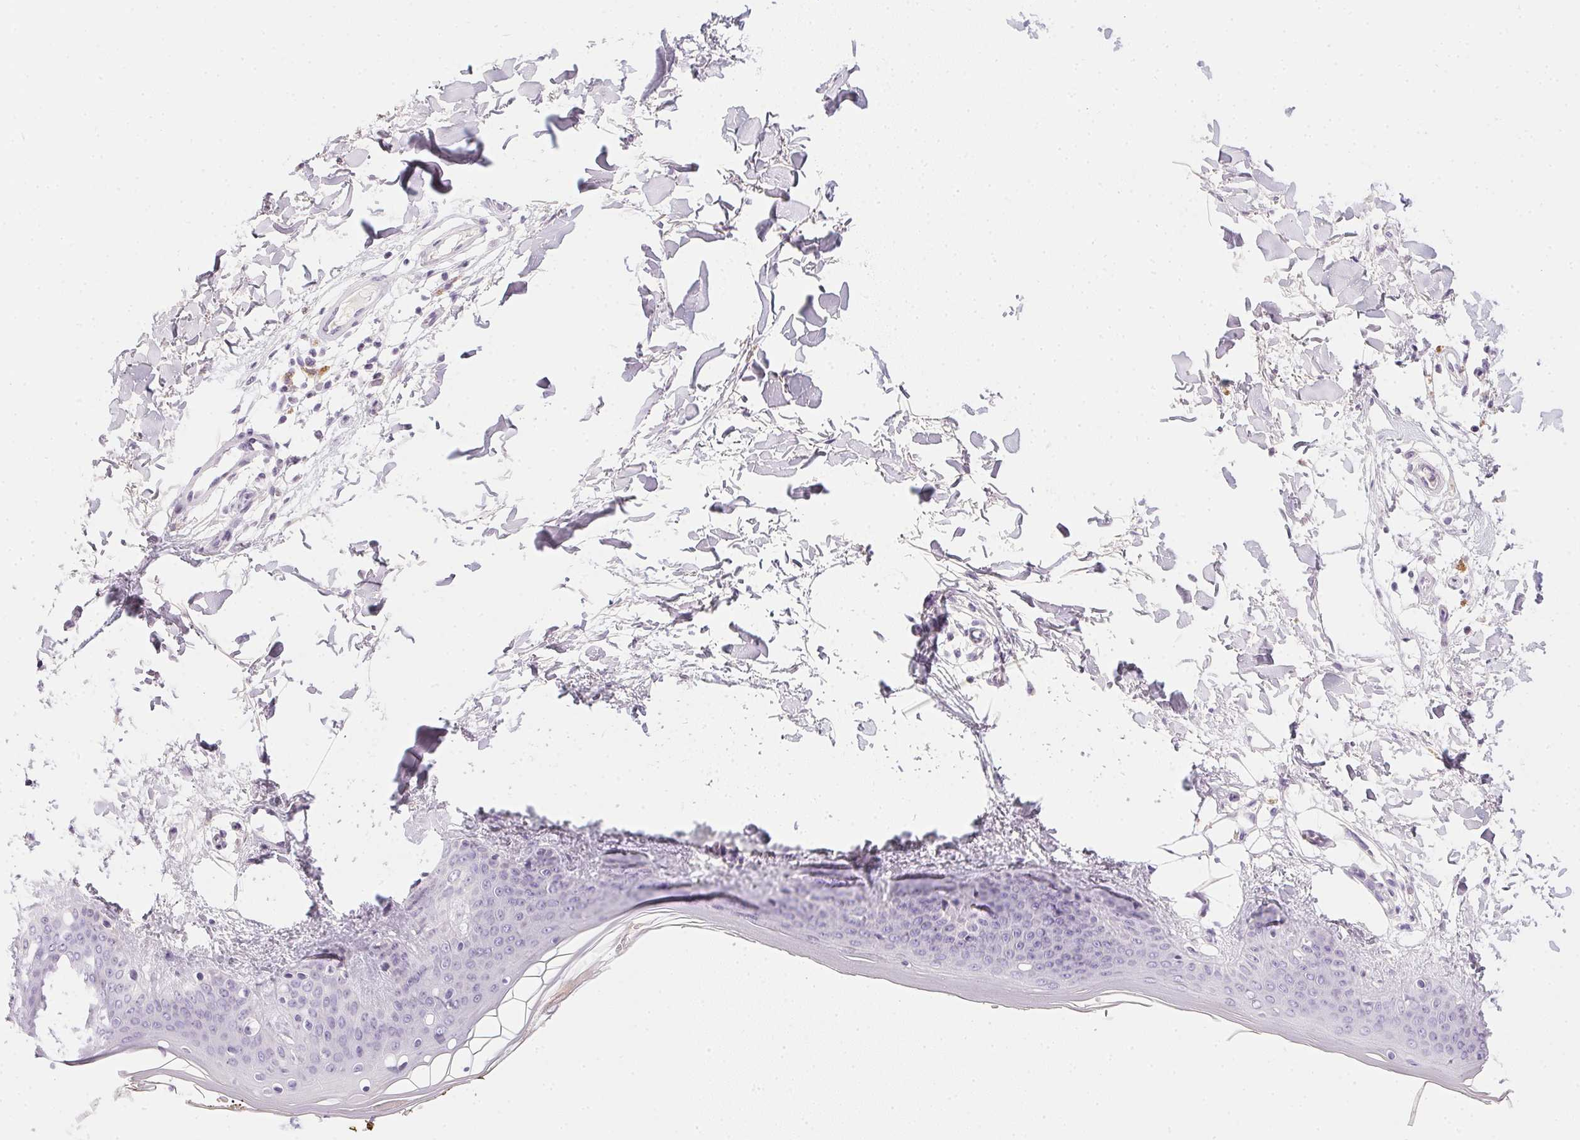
{"staining": {"intensity": "negative", "quantity": "none", "location": "none"}, "tissue": "skin", "cell_type": "Fibroblasts", "image_type": "normal", "snomed": [{"axis": "morphology", "description": "Normal tissue, NOS"}, {"axis": "topography", "description": "Skin"}], "caption": "The IHC histopathology image has no significant staining in fibroblasts of skin. (DAB IHC with hematoxylin counter stain).", "gene": "PPY", "patient": {"sex": "female", "age": 34}}